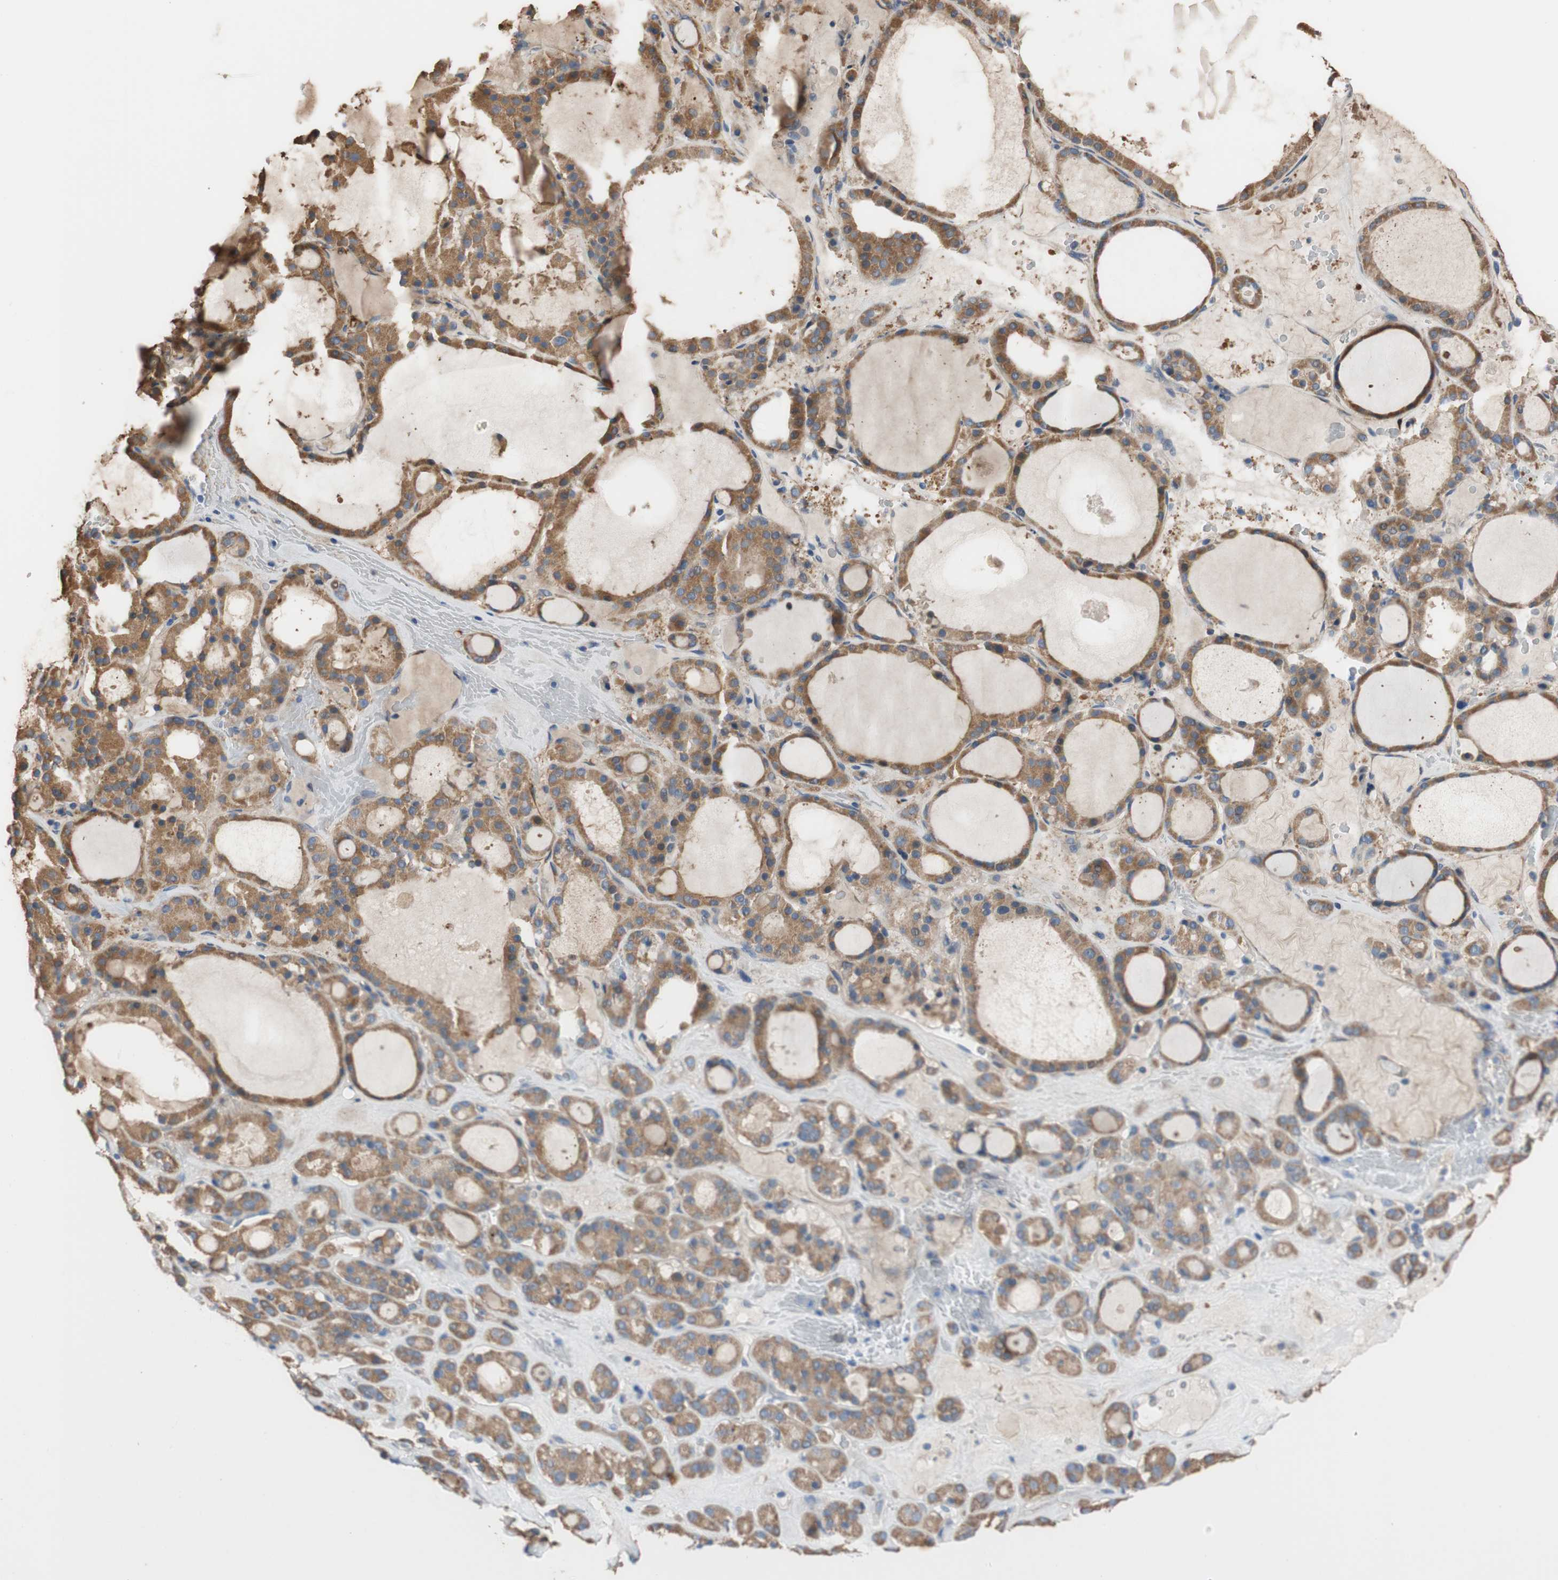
{"staining": {"intensity": "moderate", "quantity": ">75%", "location": "cytoplasmic/membranous"}, "tissue": "thyroid gland", "cell_type": "Glandular cells", "image_type": "normal", "snomed": [{"axis": "morphology", "description": "Normal tissue, NOS"}, {"axis": "morphology", "description": "Carcinoma, NOS"}, {"axis": "topography", "description": "Thyroid gland"}], "caption": "Immunohistochemical staining of normal human thyroid gland reveals moderate cytoplasmic/membranous protein expression in about >75% of glandular cells.", "gene": "ALDH1A2", "patient": {"sex": "female", "age": 86}}